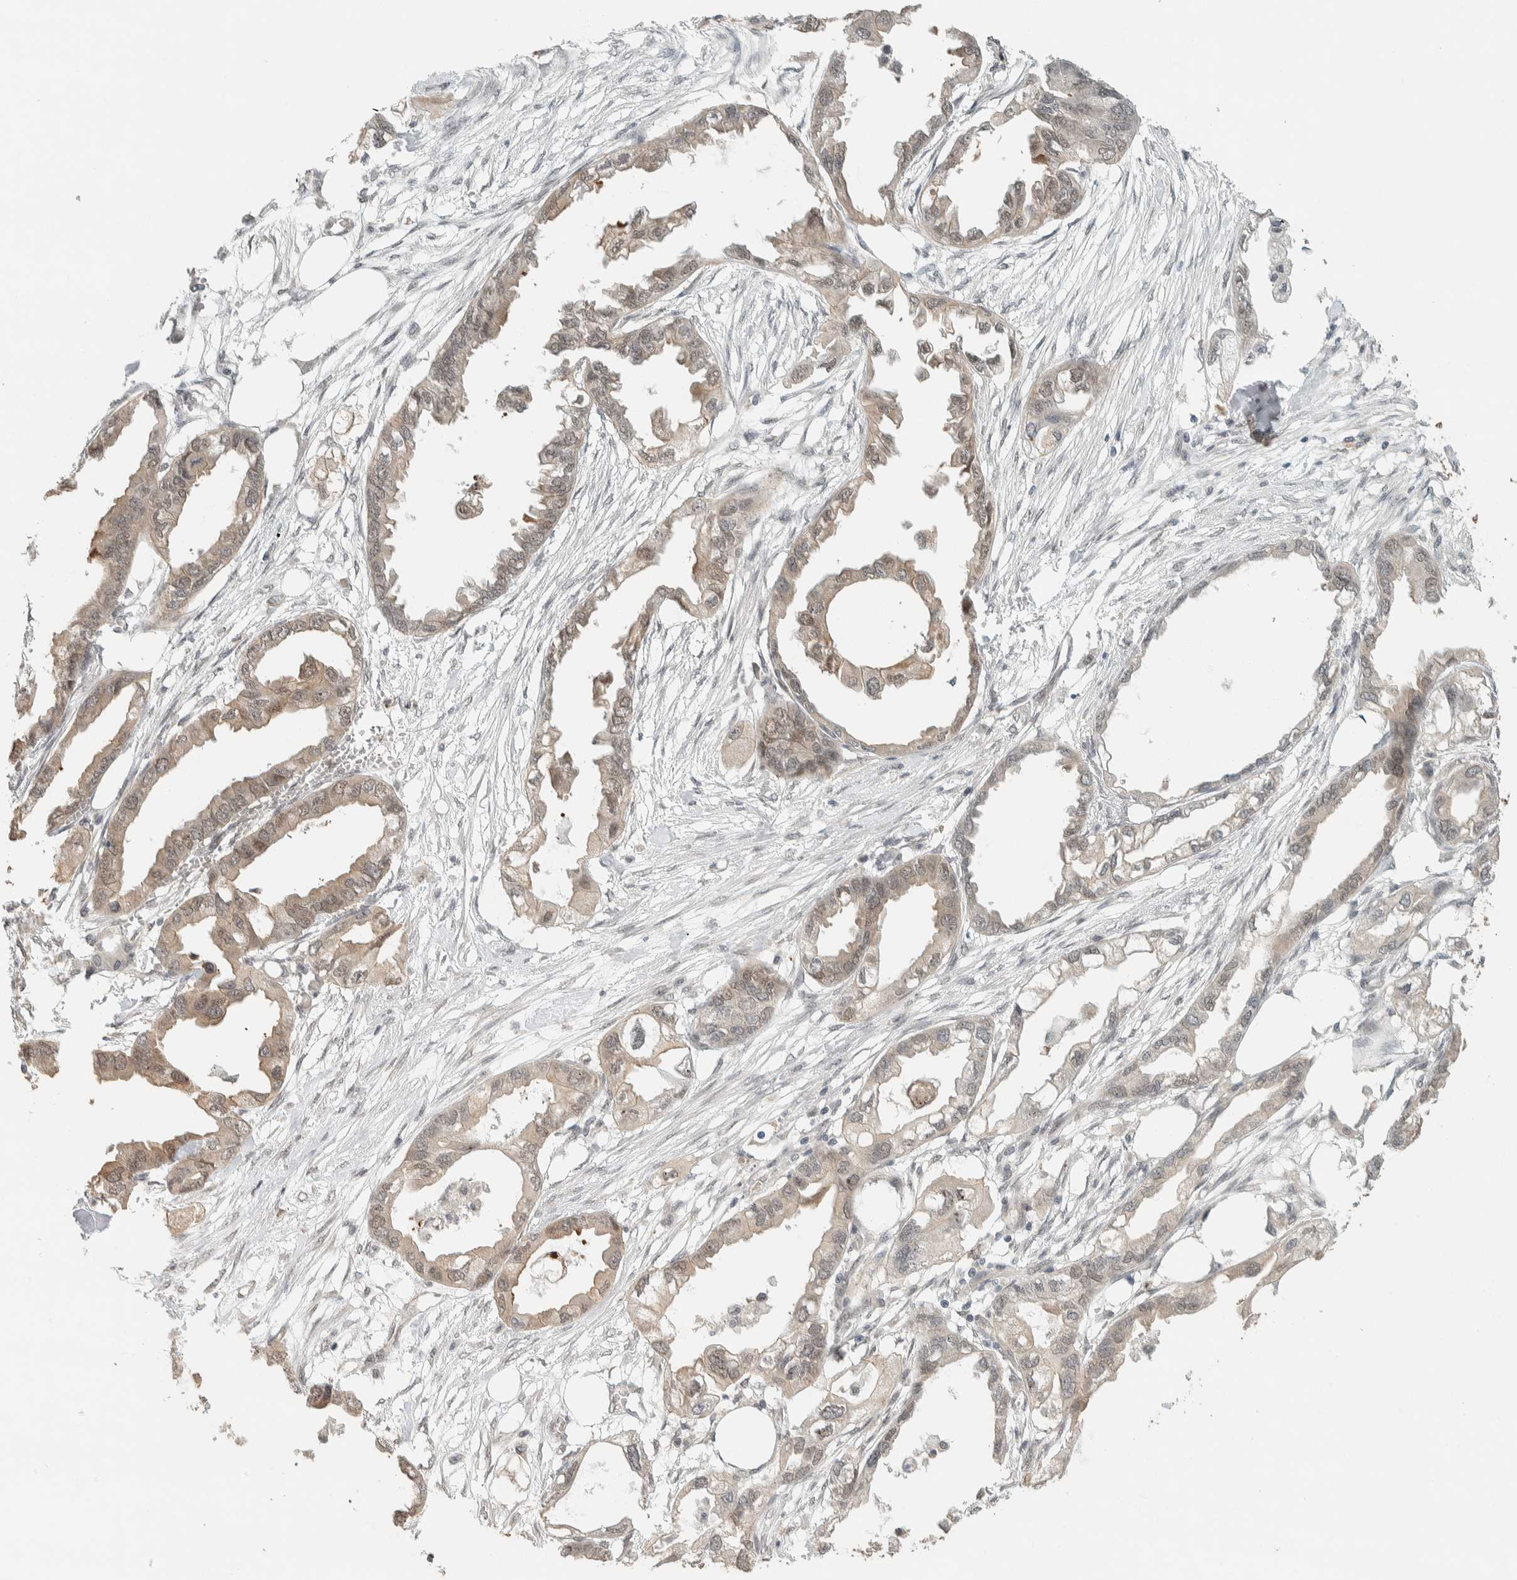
{"staining": {"intensity": "weak", "quantity": ">75%", "location": "cytoplasmic/membranous,nuclear"}, "tissue": "endometrial cancer", "cell_type": "Tumor cells", "image_type": "cancer", "snomed": [{"axis": "morphology", "description": "Adenocarcinoma, NOS"}, {"axis": "morphology", "description": "Adenocarcinoma, metastatic, NOS"}, {"axis": "topography", "description": "Adipose tissue"}, {"axis": "topography", "description": "Endometrium"}], "caption": "This is an image of immunohistochemistry (IHC) staining of metastatic adenocarcinoma (endometrial), which shows weak expression in the cytoplasmic/membranous and nuclear of tumor cells.", "gene": "ZBTB2", "patient": {"sex": "female", "age": 67}}